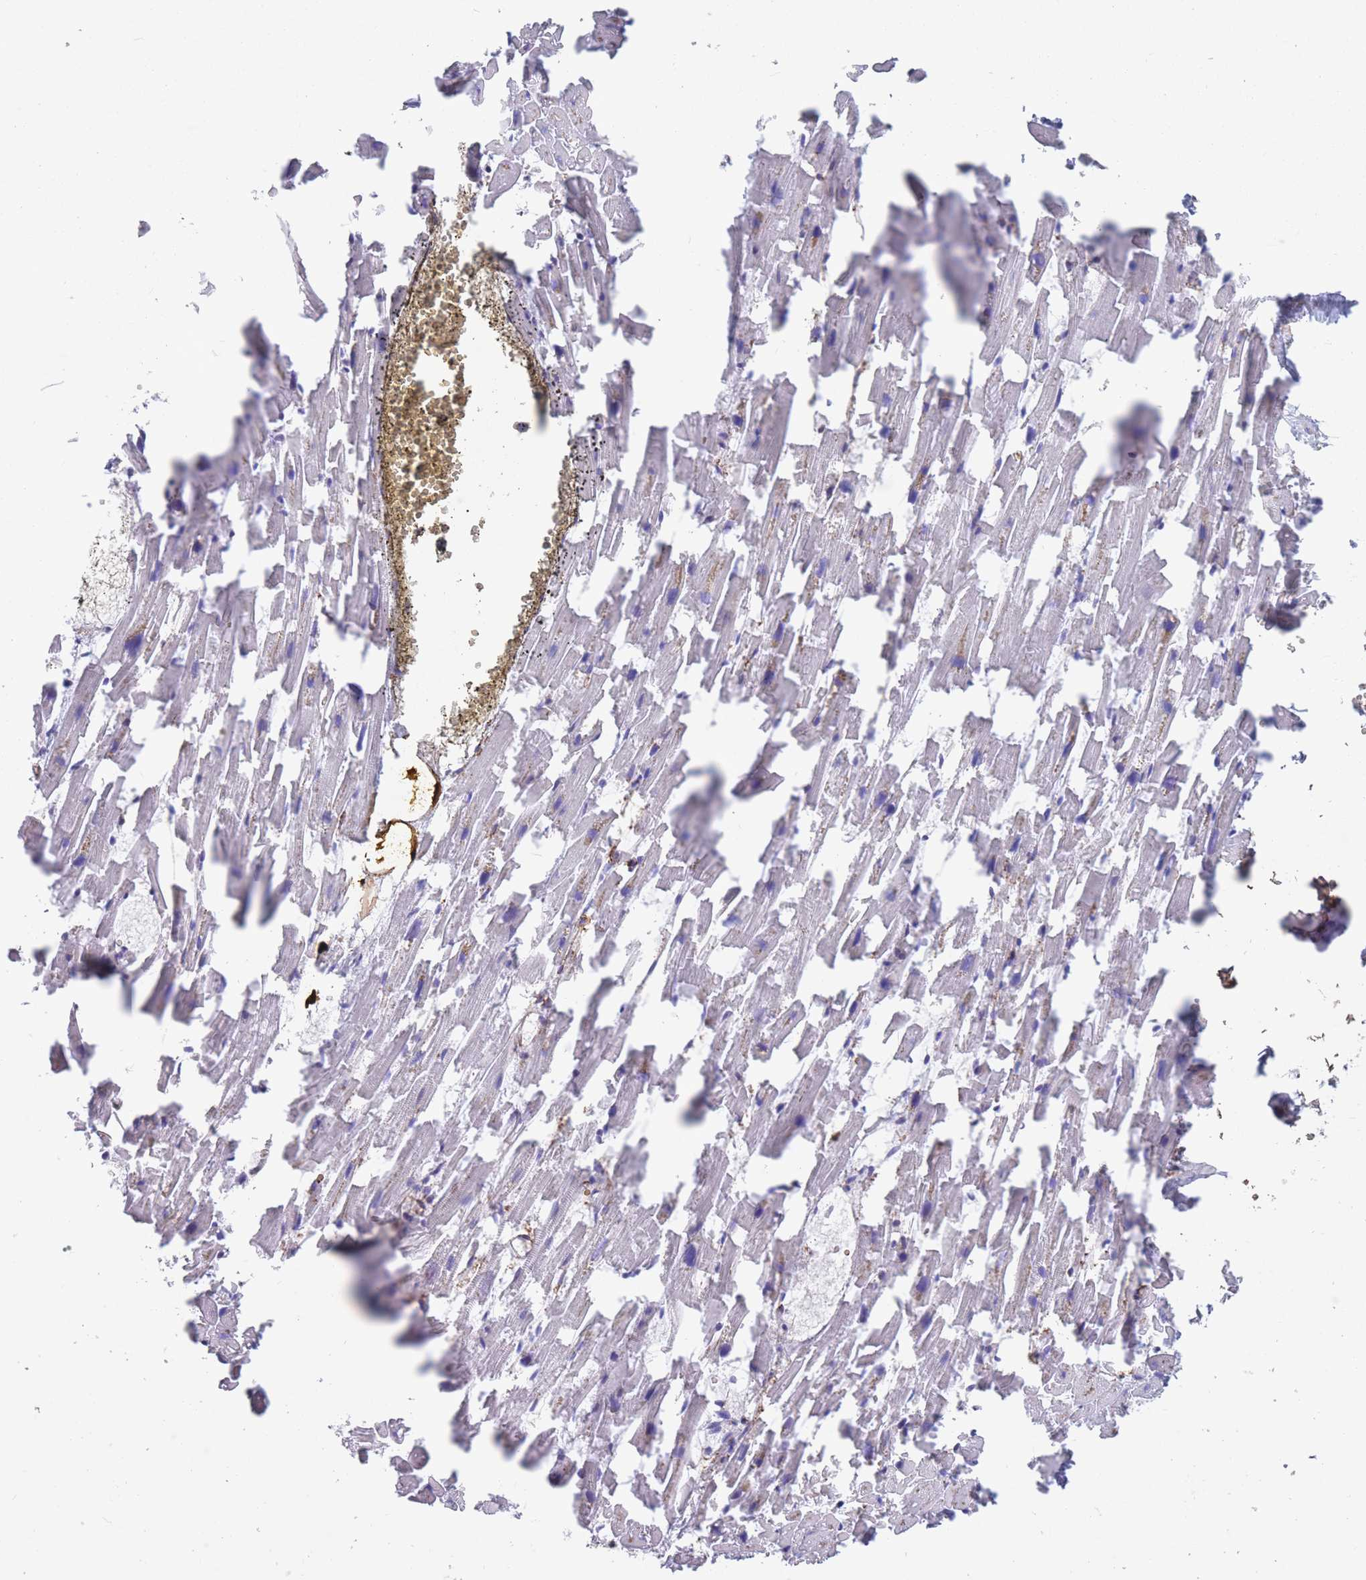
{"staining": {"intensity": "negative", "quantity": "none", "location": "none"}, "tissue": "heart muscle", "cell_type": "Cardiomyocytes", "image_type": "normal", "snomed": [{"axis": "morphology", "description": "Normal tissue, NOS"}, {"axis": "topography", "description": "Heart"}], "caption": "Protein analysis of unremarkable heart muscle shows no significant expression in cardiomyocytes.", "gene": "DPYD", "patient": {"sex": "female", "age": 64}}